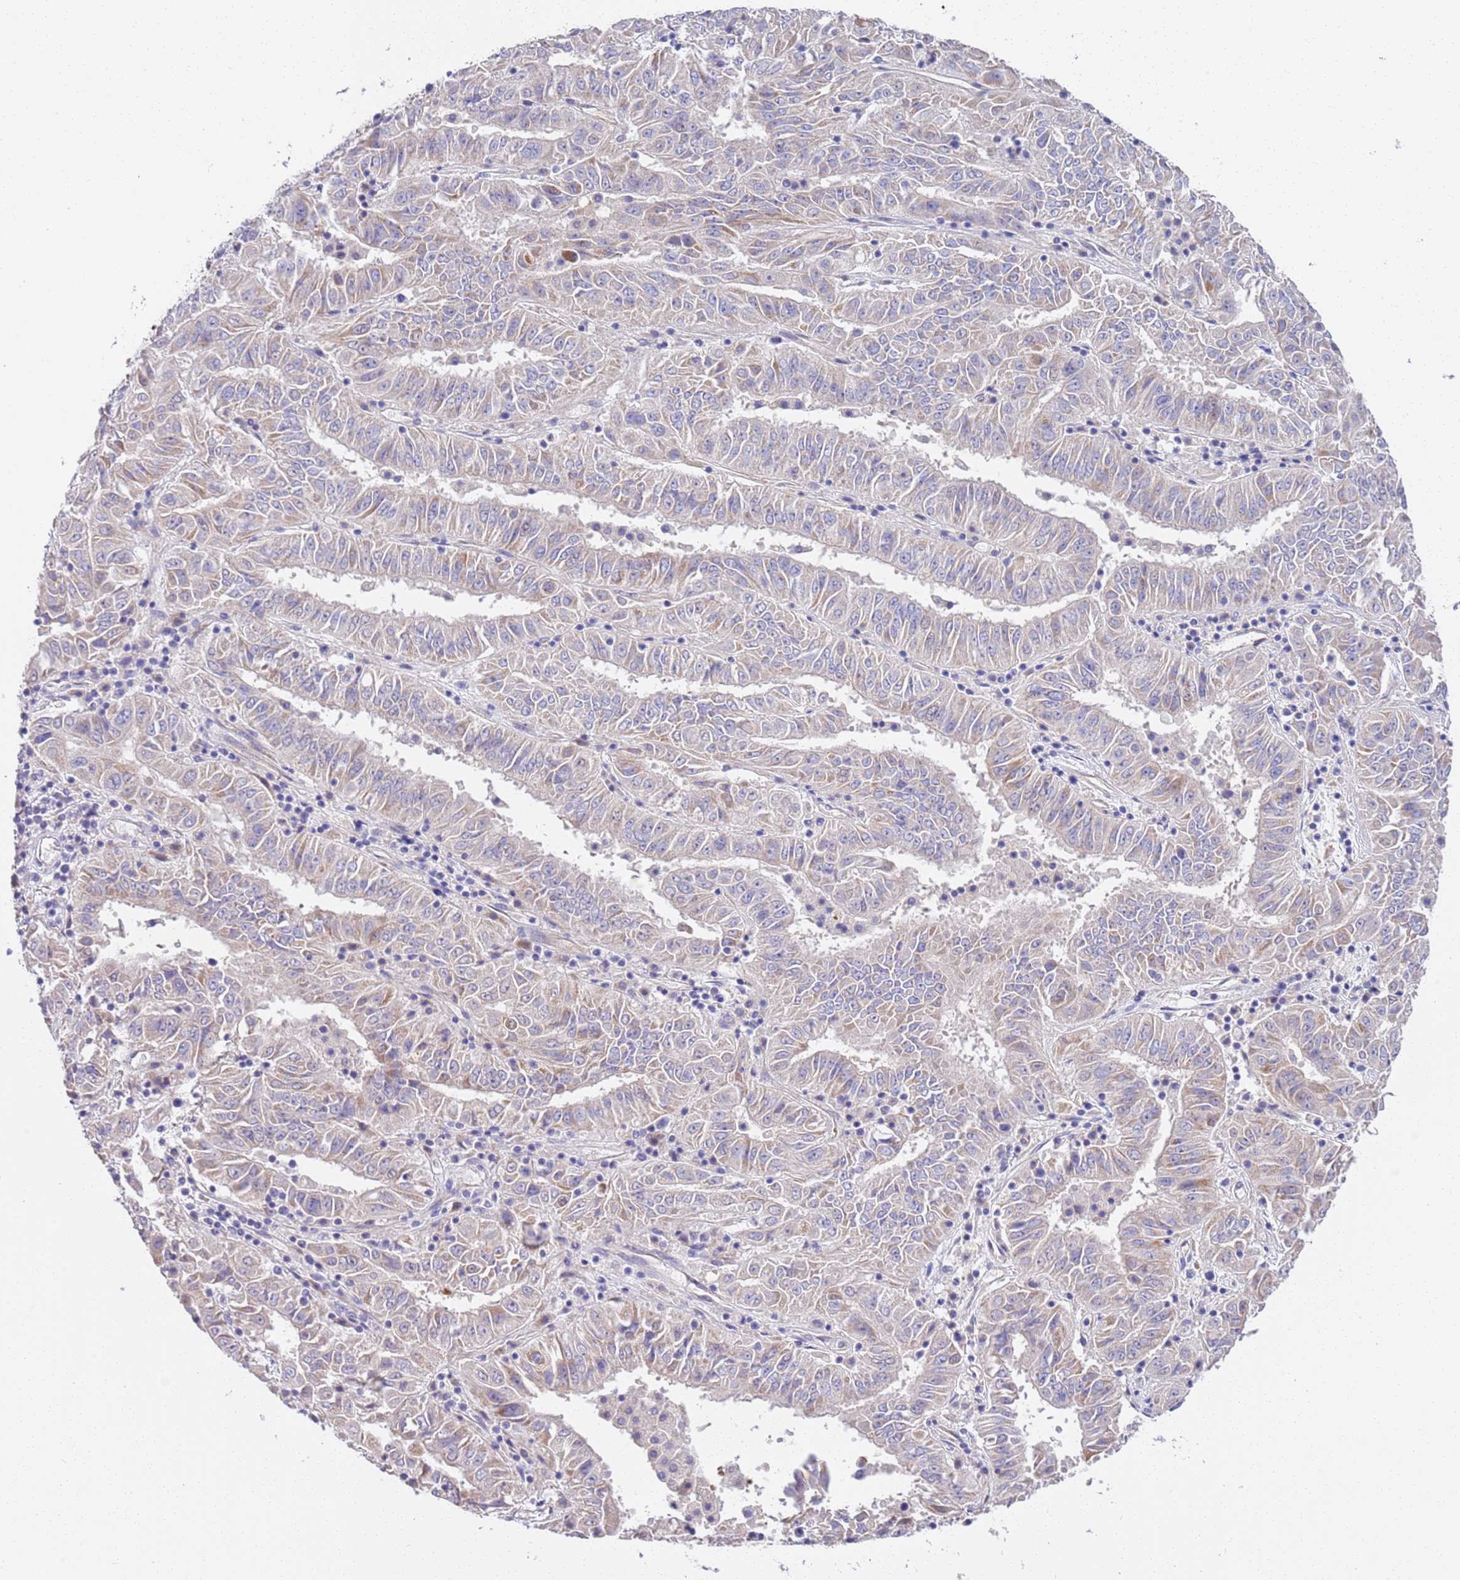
{"staining": {"intensity": "negative", "quantity": "none", "location": "none"}, "tissue": "pancreatic cancer", "cell_type": "Tumor cells", "image_type": "cancer", "snomed": [{"axis": "morphology", "description": "Adenocarcinoma, NOS"}, {"axis": "topography", "description": "Pancreas"}], "caption": "Immunohistochemical staining of pancreatic cancer exhibits no significant expression in tumor cells.", "gene": "BRMS1L", "patient": {"sex": "male", "age": 63}}